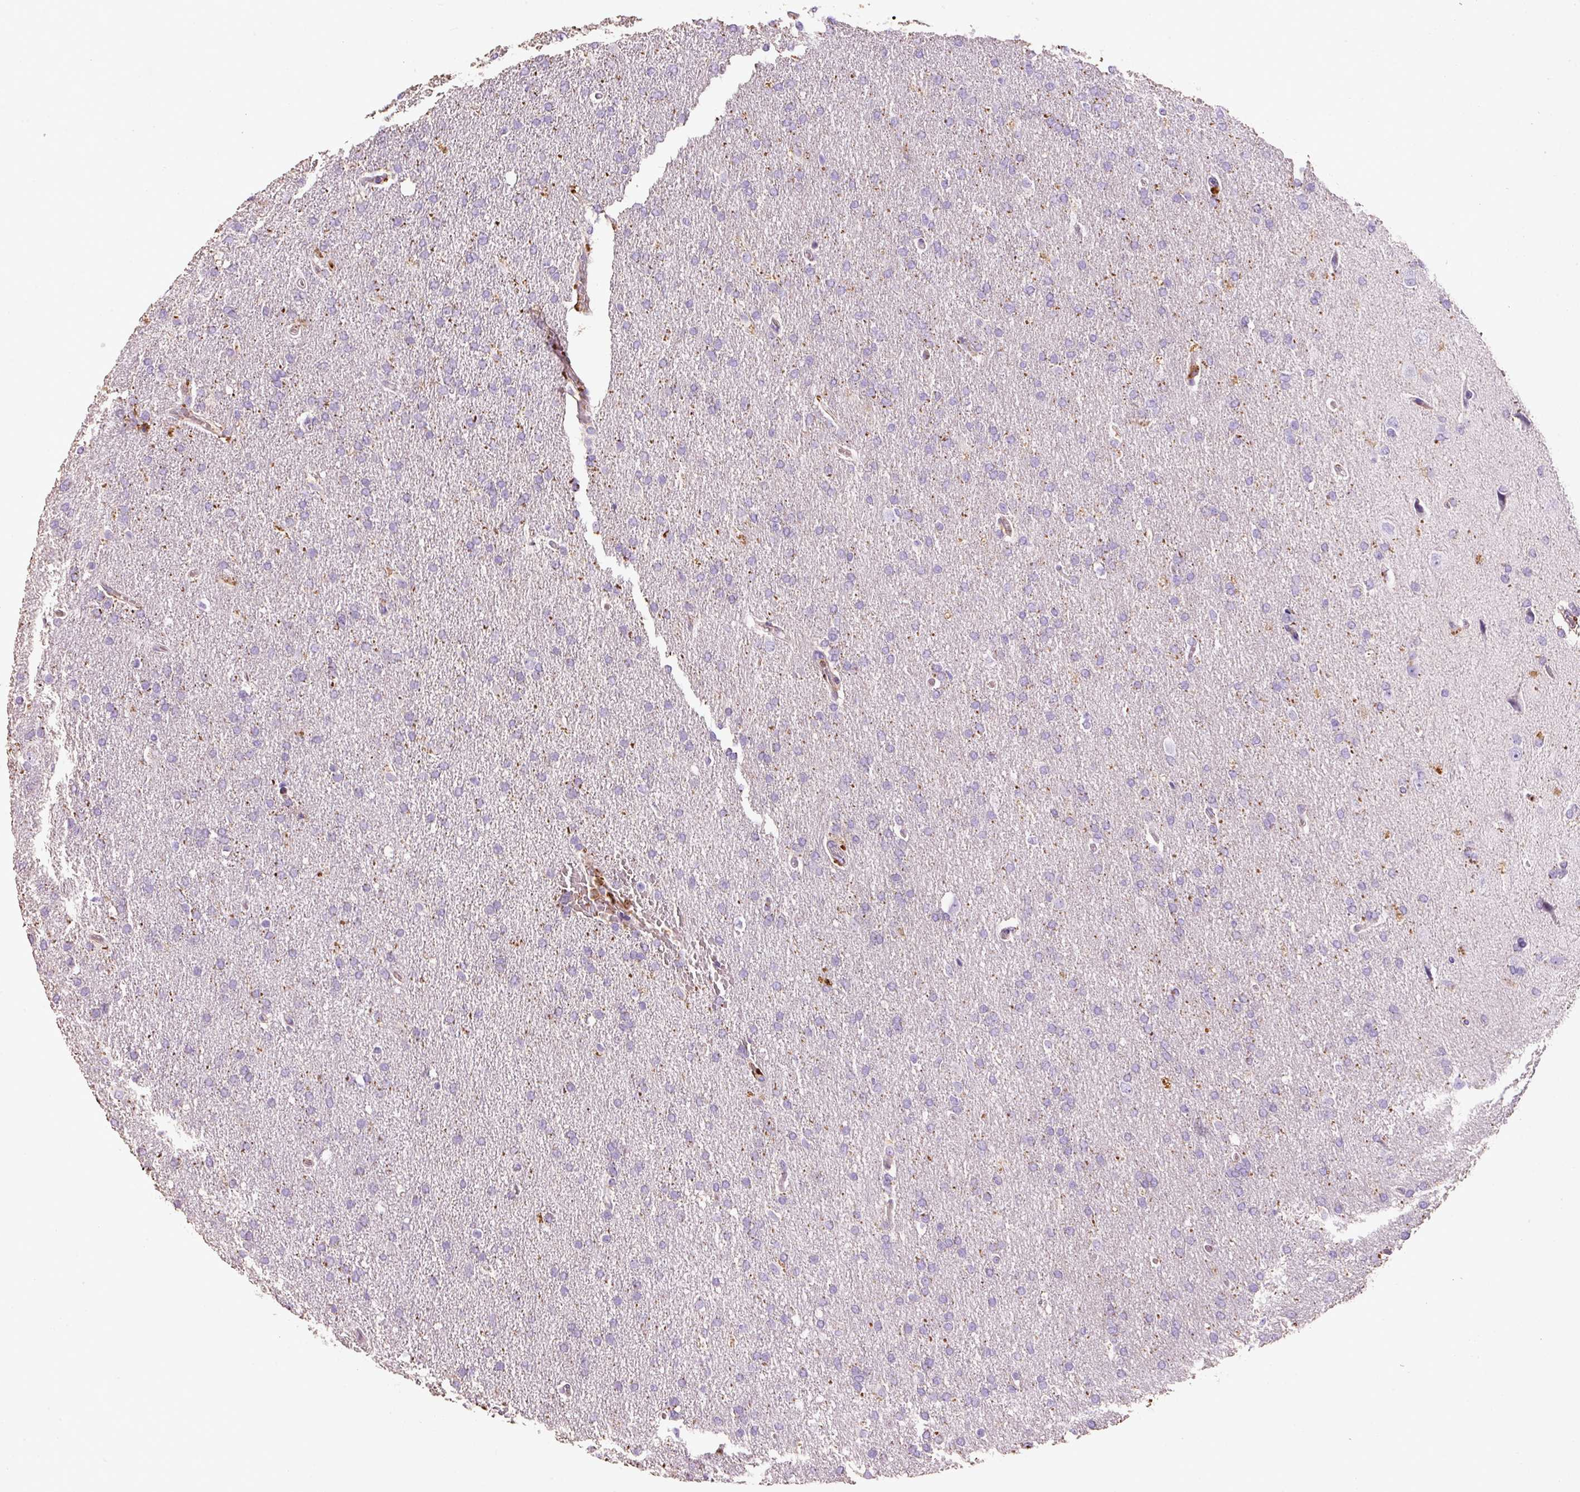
{"staining": {"intensity": "negative", "quantity": "none", "location": "none"}, "tissue": "glioma", "cell_type": "Tumor cells", "image_type": "cancer", "snomed": [{"axis": "morphology", "description": "Glioma, malignant, High grade"}, {"axis": "topography", "description": "Brain"}], "caption": "Immunohistochemical staining of human high-grade glioma (malignant) demonstrates no significant expression in tumor cells.", "gene": "TMC8", "patient": {"sex": "male", "age": 72}}